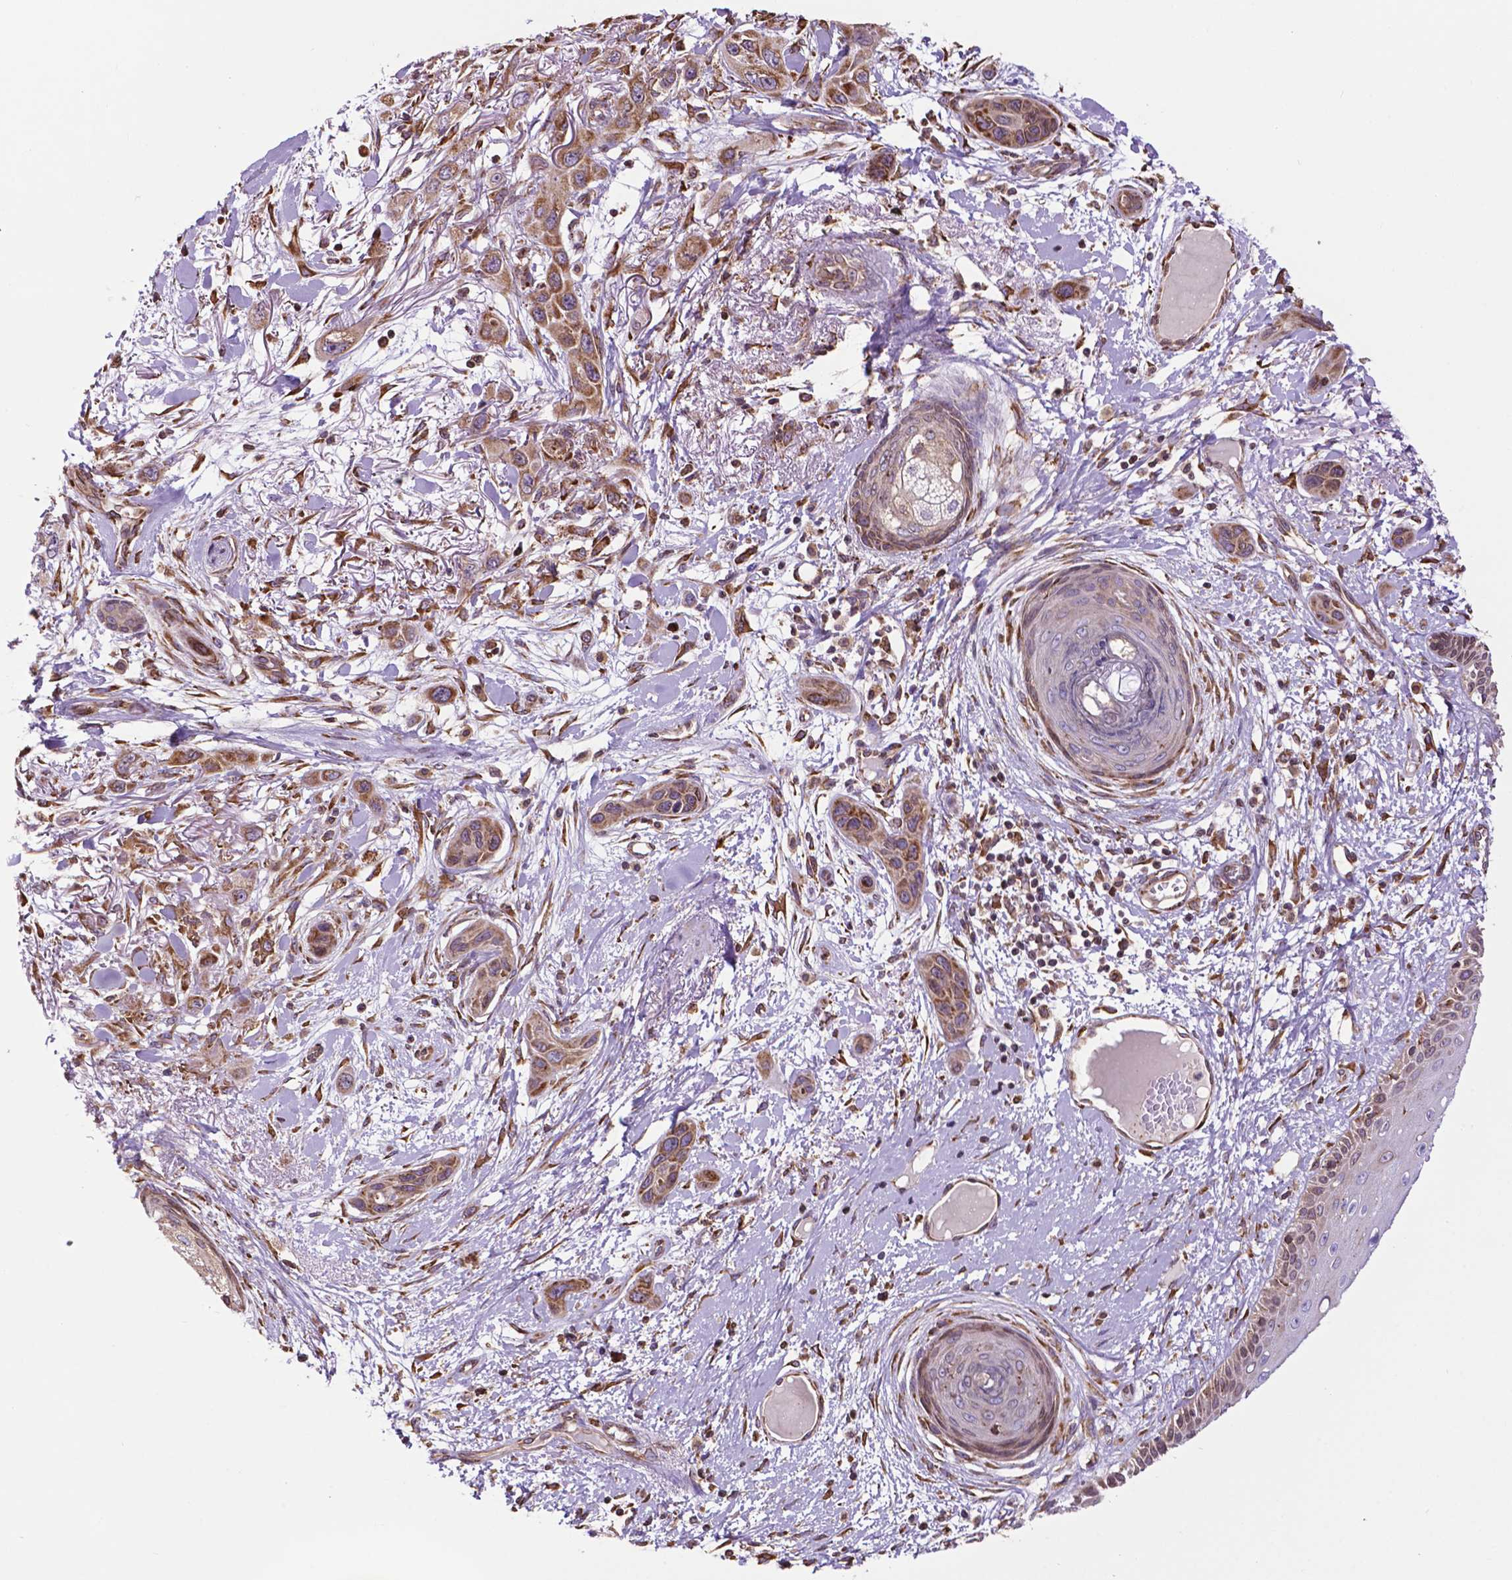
{"staining": {"intensity": "moderate", "quantity": "<25%", "location": "cytoplasmic/membranous"}, "tissue": "skin cancer", "cell_type": "Tumor cells", "image_type": "cancer", "snomed": [{"axis": "morphology", "description": "Squamous cell carcinoma, NOS"}, {"axis": "topography", "description": "Skin"}], "caption": "Immunohistochemical staining of human squamous cell carcinoma (skin) shows moderate cytoplasmic/membranous protein staining in about <25% of tumor cells.", "gene": "GANAB", "patient": {"sex": "male", "age": 79}}